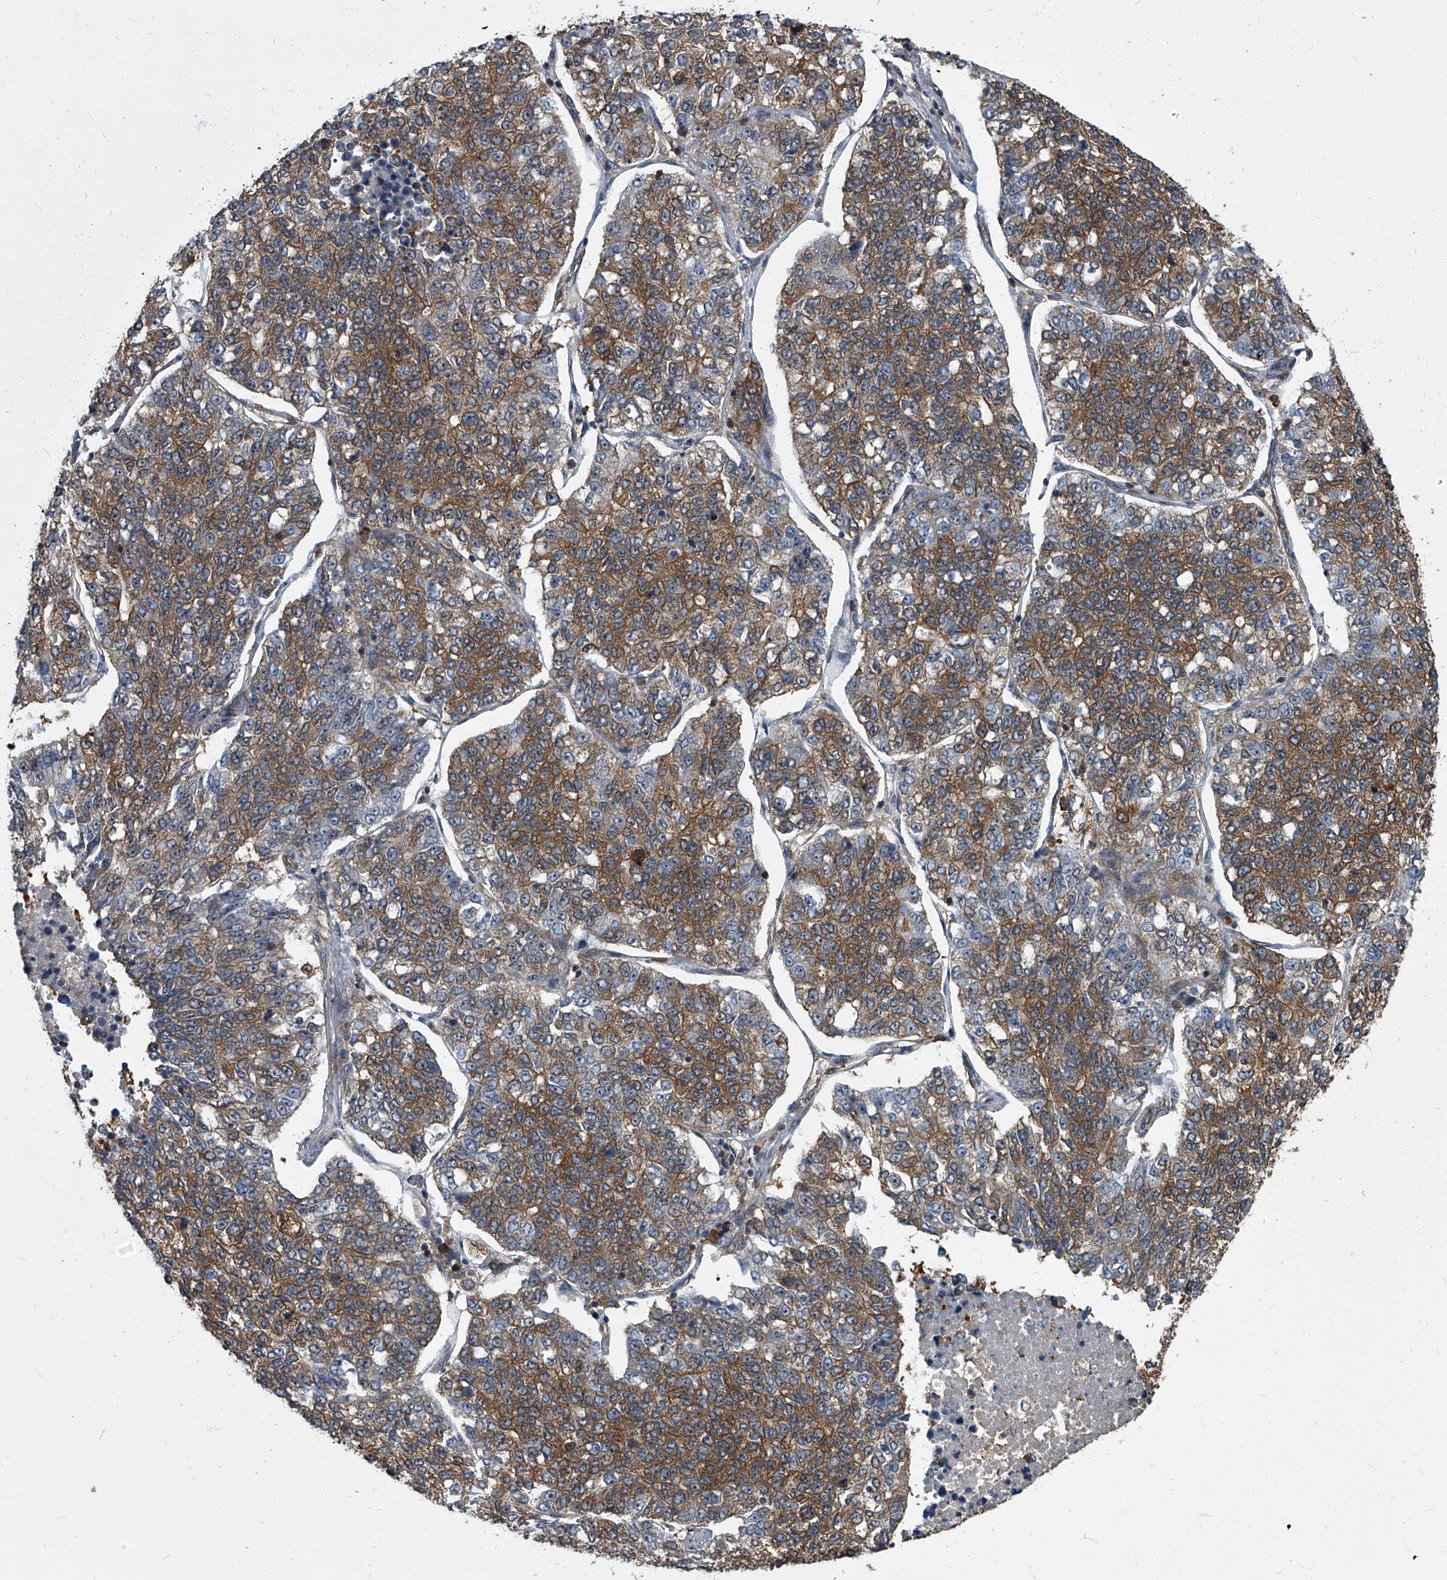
{"staining": {"intensity": "moderate", "quantity": ">75%", "location": "cytoplasmic/membranous"}, "tissue": "lung cancer", "cell_type": "Tumor cells", "image_type": "cancer", "snomed": [{"axis": "morphology", "description": "Adenocarcinoma, NOS"}, {"axis": "topography", "description": "Lung"}], "caption": "A brown stain shows moderate cytoplasmic/membranous positivity of a protein in lung cancer tumor cells. The staining was performed using DAB to visualize the protein expression in brown, while the nuclei were stained in blue with hematoxylin (Magnification: 20x).", "gene": "CDV3", "patient": {"sex": "male", "age": 49}}